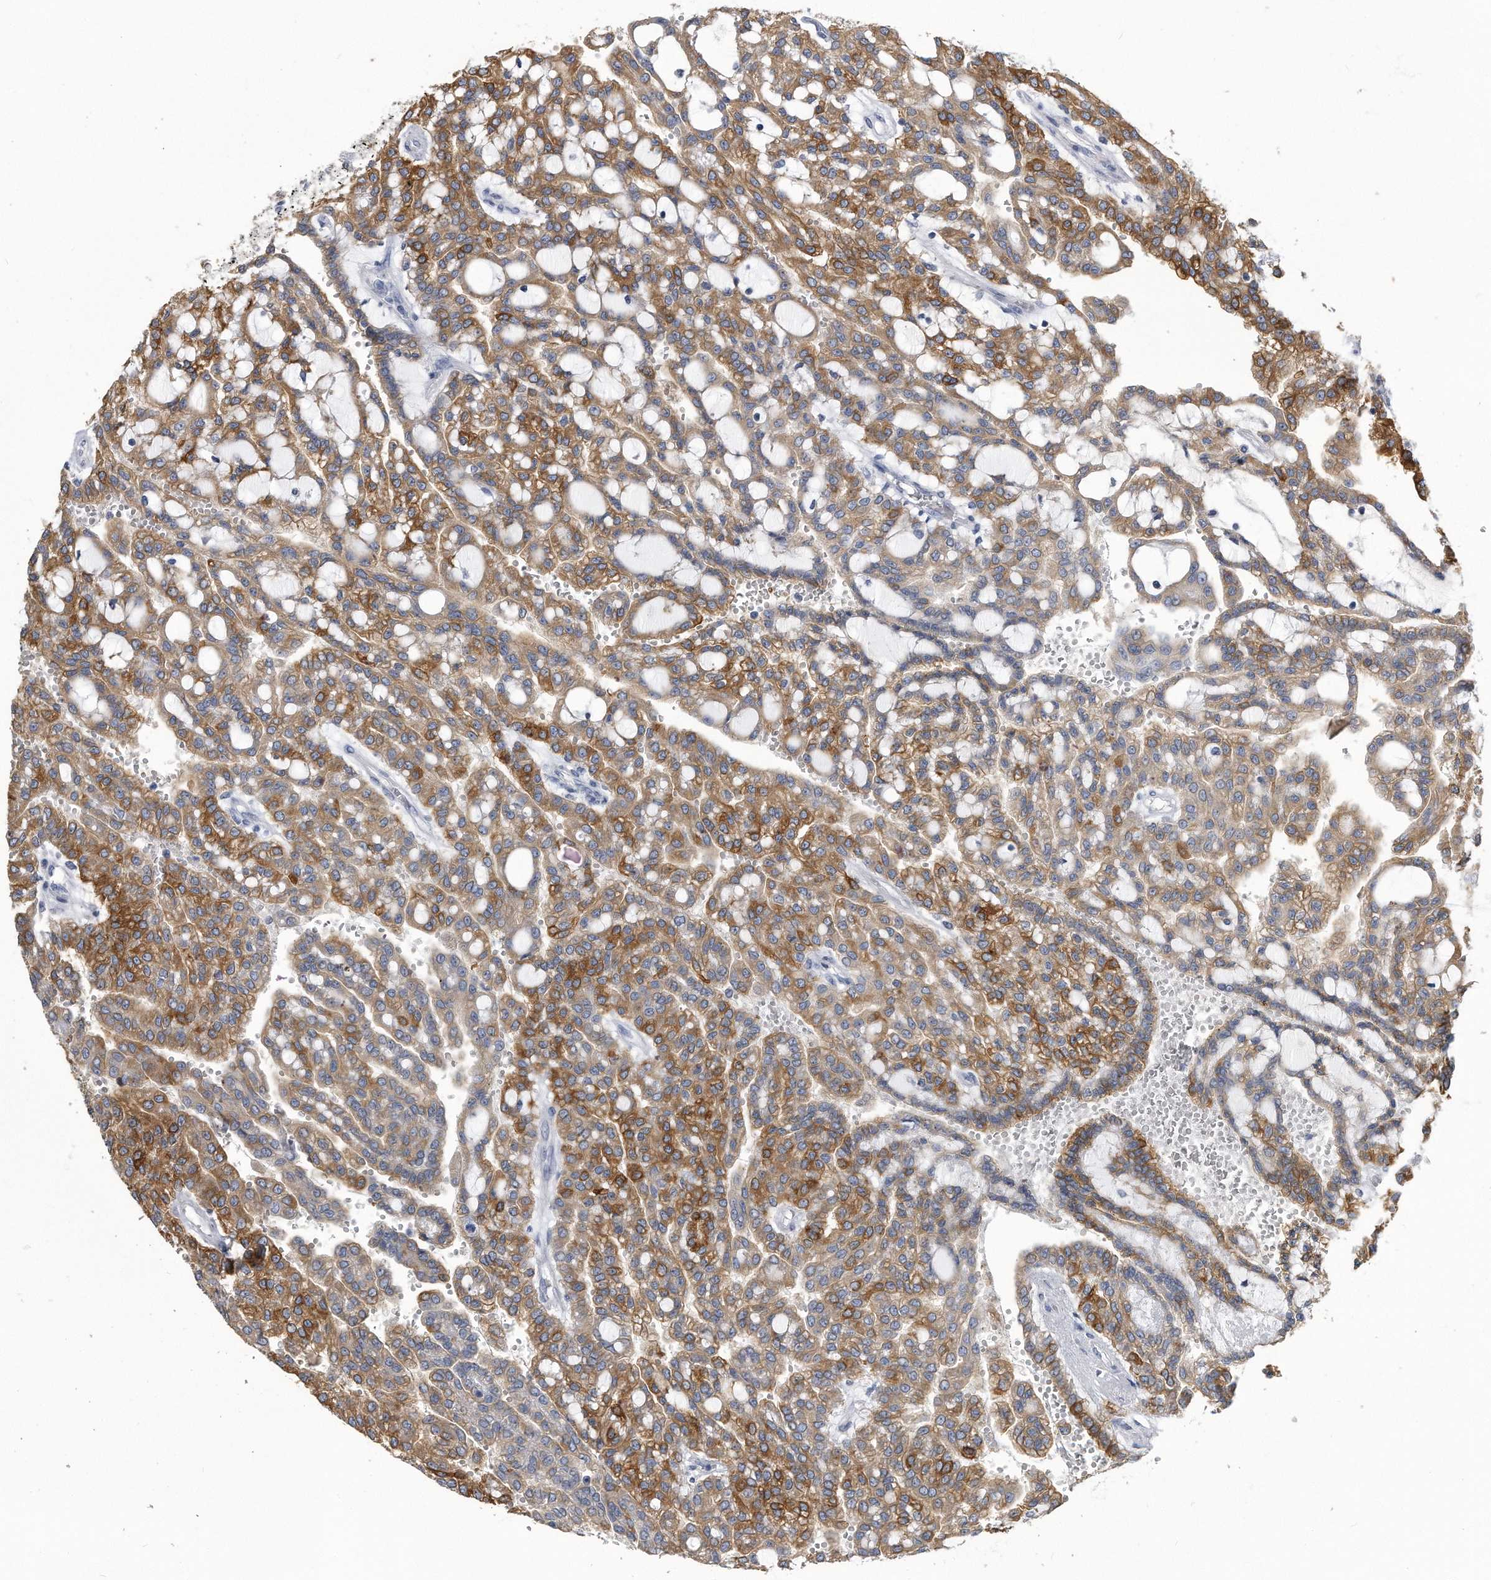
{"staining": {"intensity": "moderate", "quantity": ">75%", "location": "cytoplasmic/membranous"}, "tissue": "renal cancer", "cell_type": "Tumor cells", "image_type": "cancer", "snomed": [{"axis": "morphology", "description": "Adenocarcinoma, NOS"}, {"axis": "topography", "description": "Kidney"}], "caption": "Renal cancer (adenocarcinoma) stained with IHC exhibits moderate cytoplasmic/membranous positivity in about >75% of tumor cells.", "gene": "PYGB", "patient": {"sex": "male", "age": 63}}